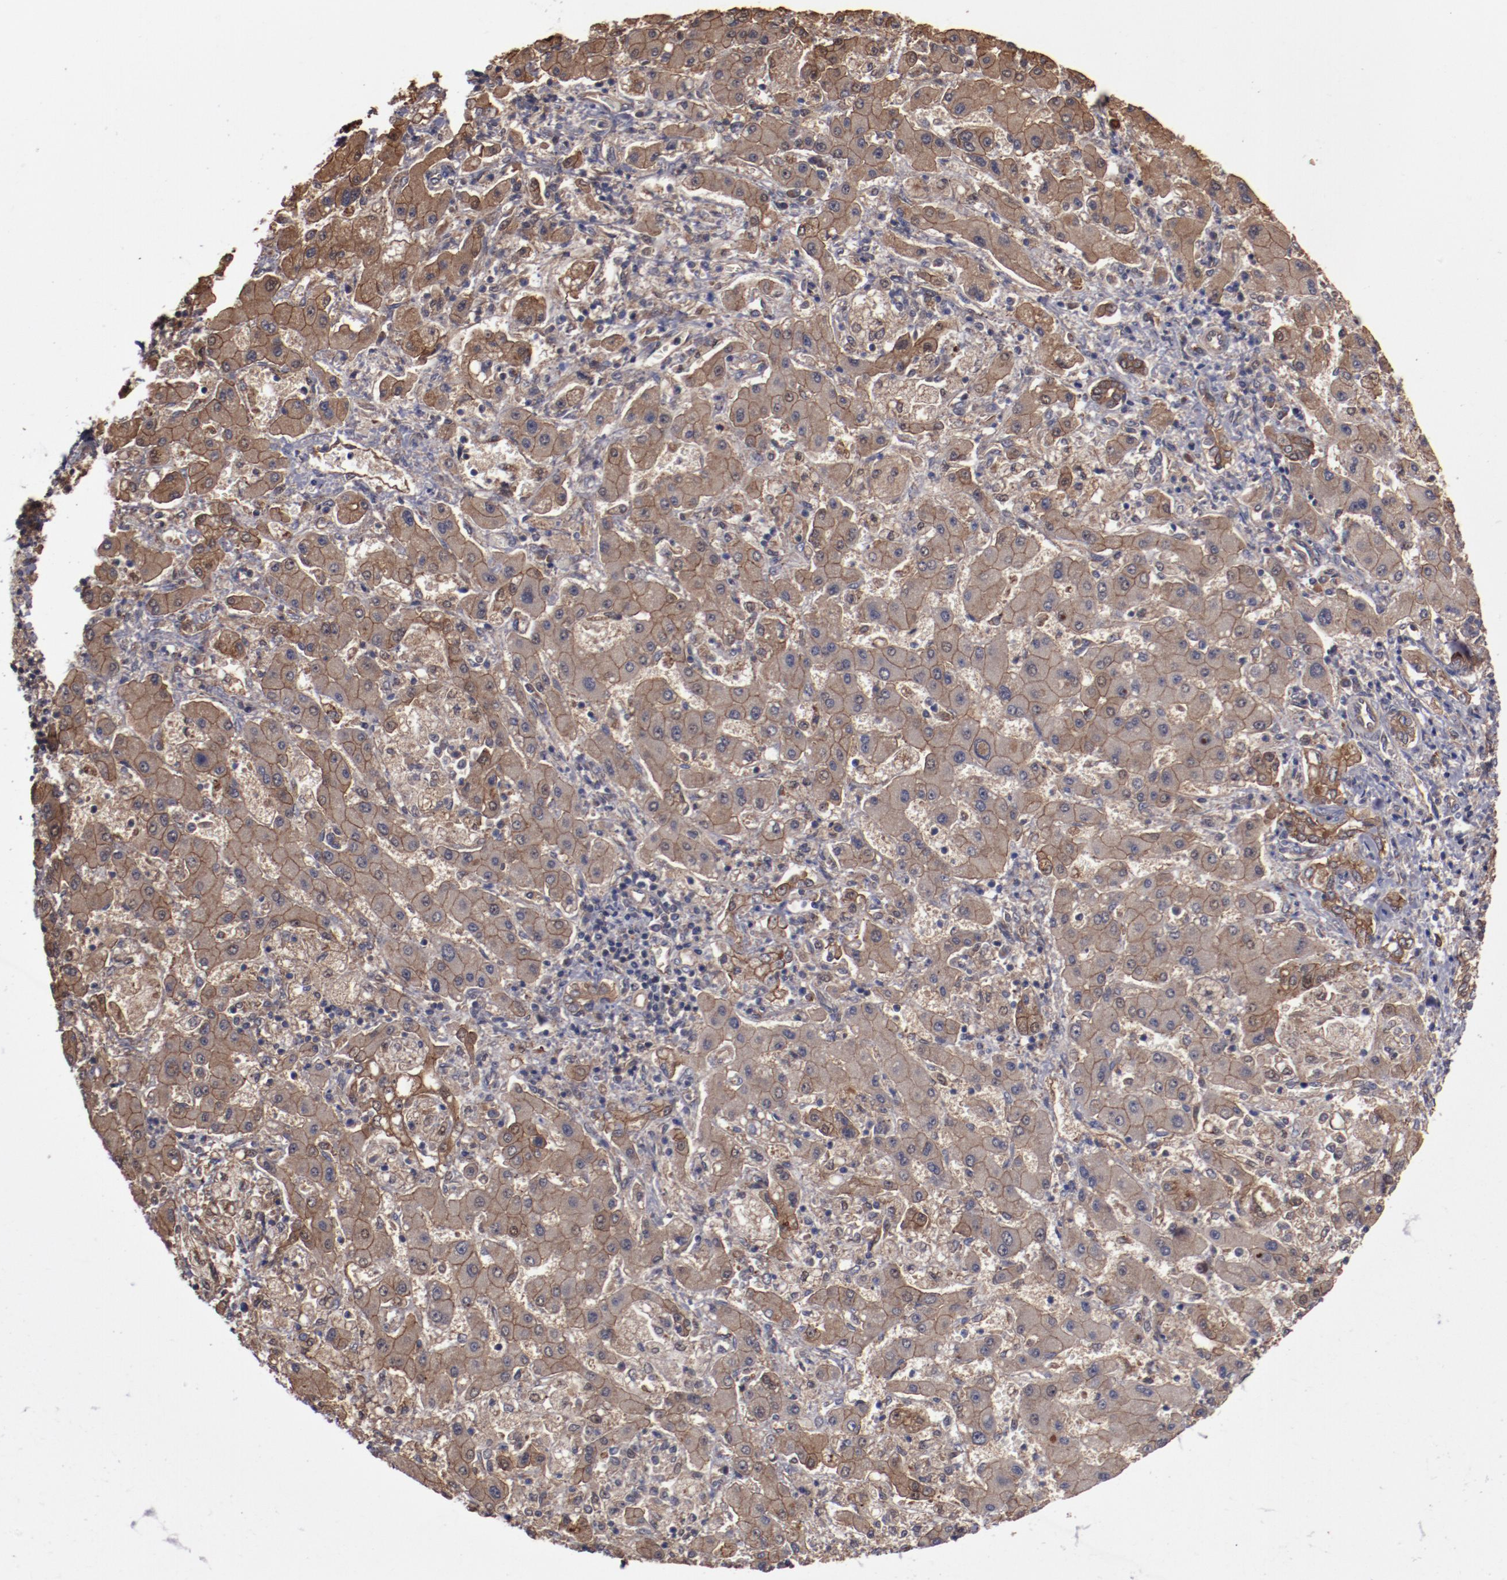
{"staining": {"intensity": "moderate", "quantity": "25%-75%", "location": "cytoplasmic/membranous"}, "tissue": "liver cancer", "cell_type": "Tumor cells", "image_type": "cancer", "snomed": [{"axis": "morphology", "description": "Cholangiocarcinoma"}, {"axis": "topography", "description": "Liver"}], "caption": "The micrograph shows staining of cholangiocarcinoma (liver), revealing moderate cytoplasmic/membranous protein expression (brown color) within tumor cells.", "gene": "DNAAF2", "patient": {"sex": "male", "age": 50}}